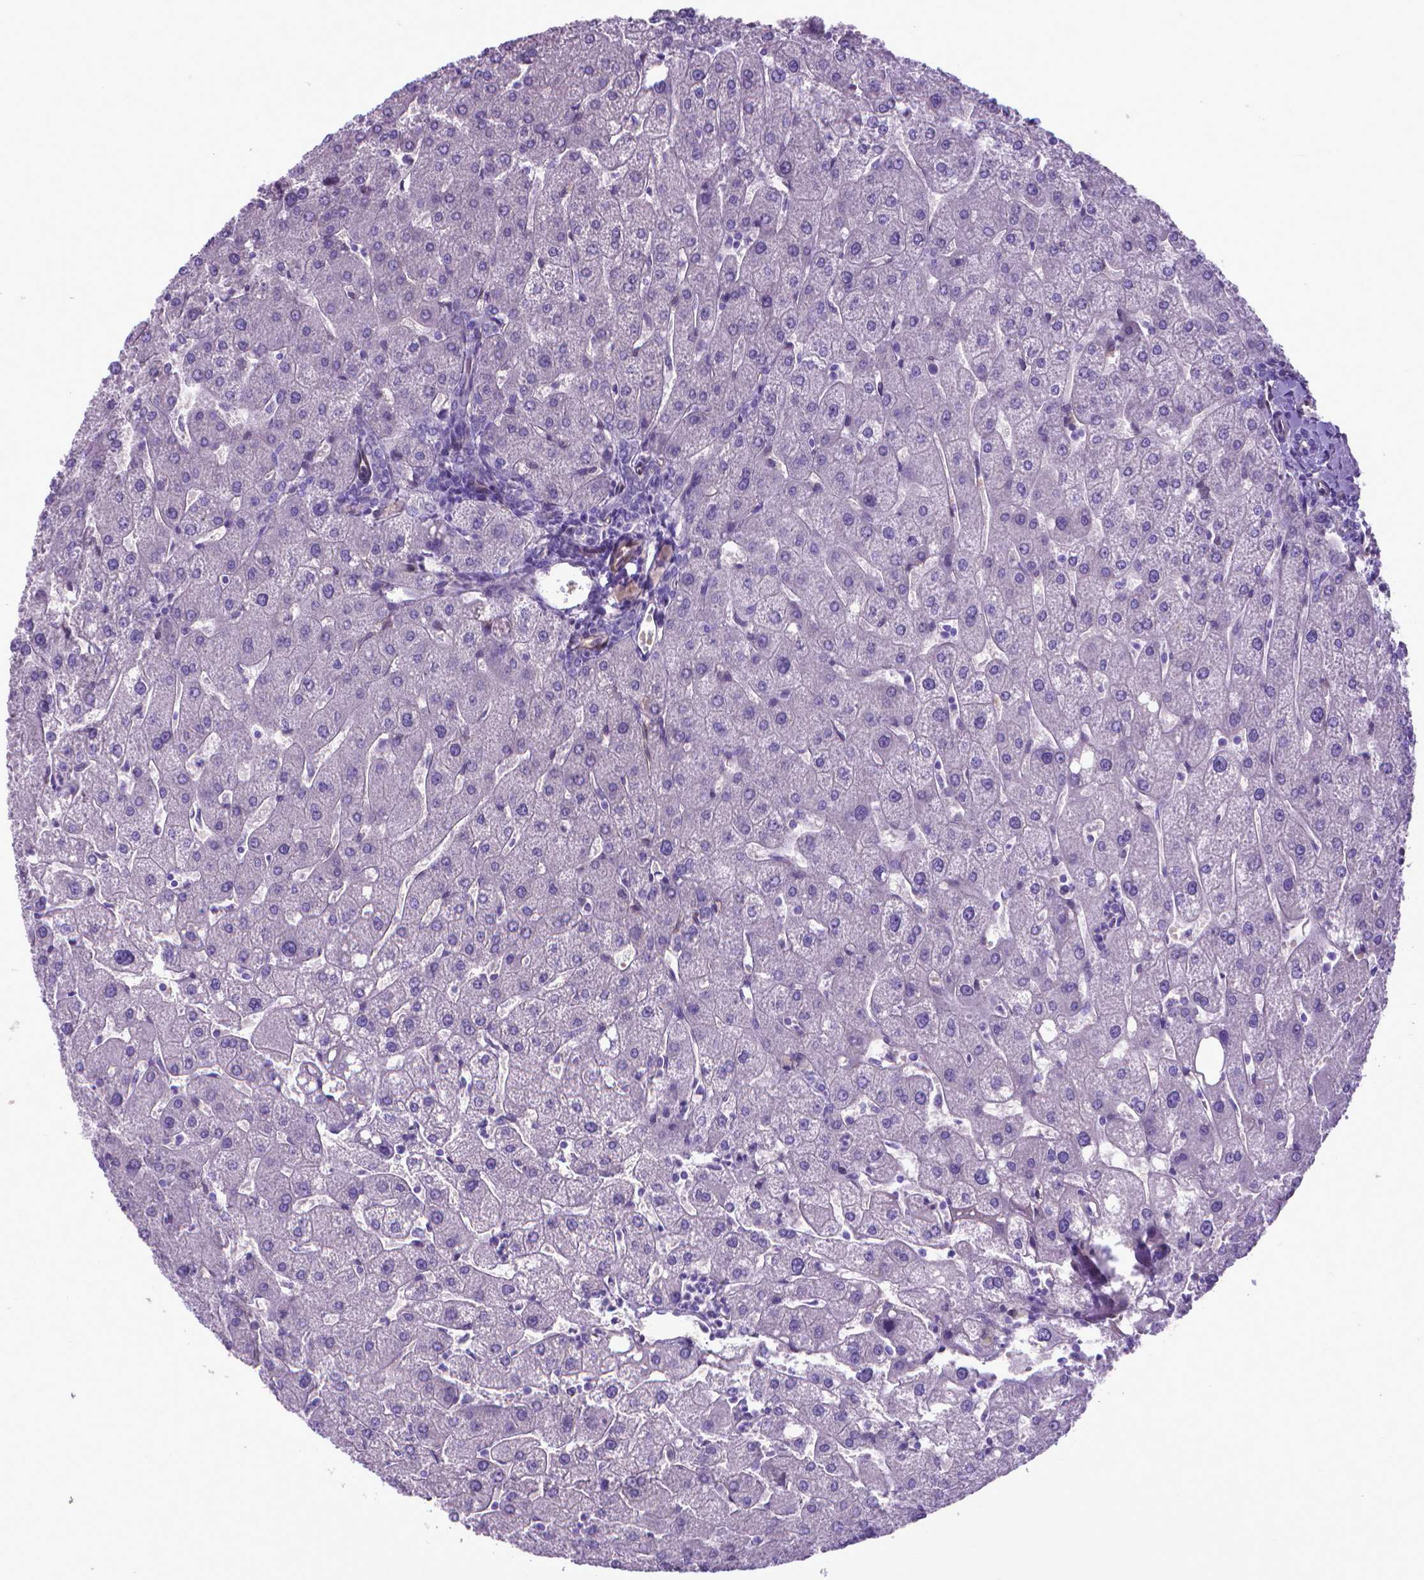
{"staining": {"intensity": "negative", "quantity": "none", "location": "none"}, "tissue": "liver", "cell_type": "Cholangiocytes", "image_type": "normal", "snomed": [{"axis": "morphology", "description": "Normal tissue, NOS"}, {"axis": "topography", "description": "Liver"}], "caption": "Immunohistochemistry (IHC) photomicrograph of normal liver: liver stained with DAB demonstrates no significant protein positivity in cholangiocytes.", "gene": "CLIC4", "patient": {"sex": "male", "age": 67}}